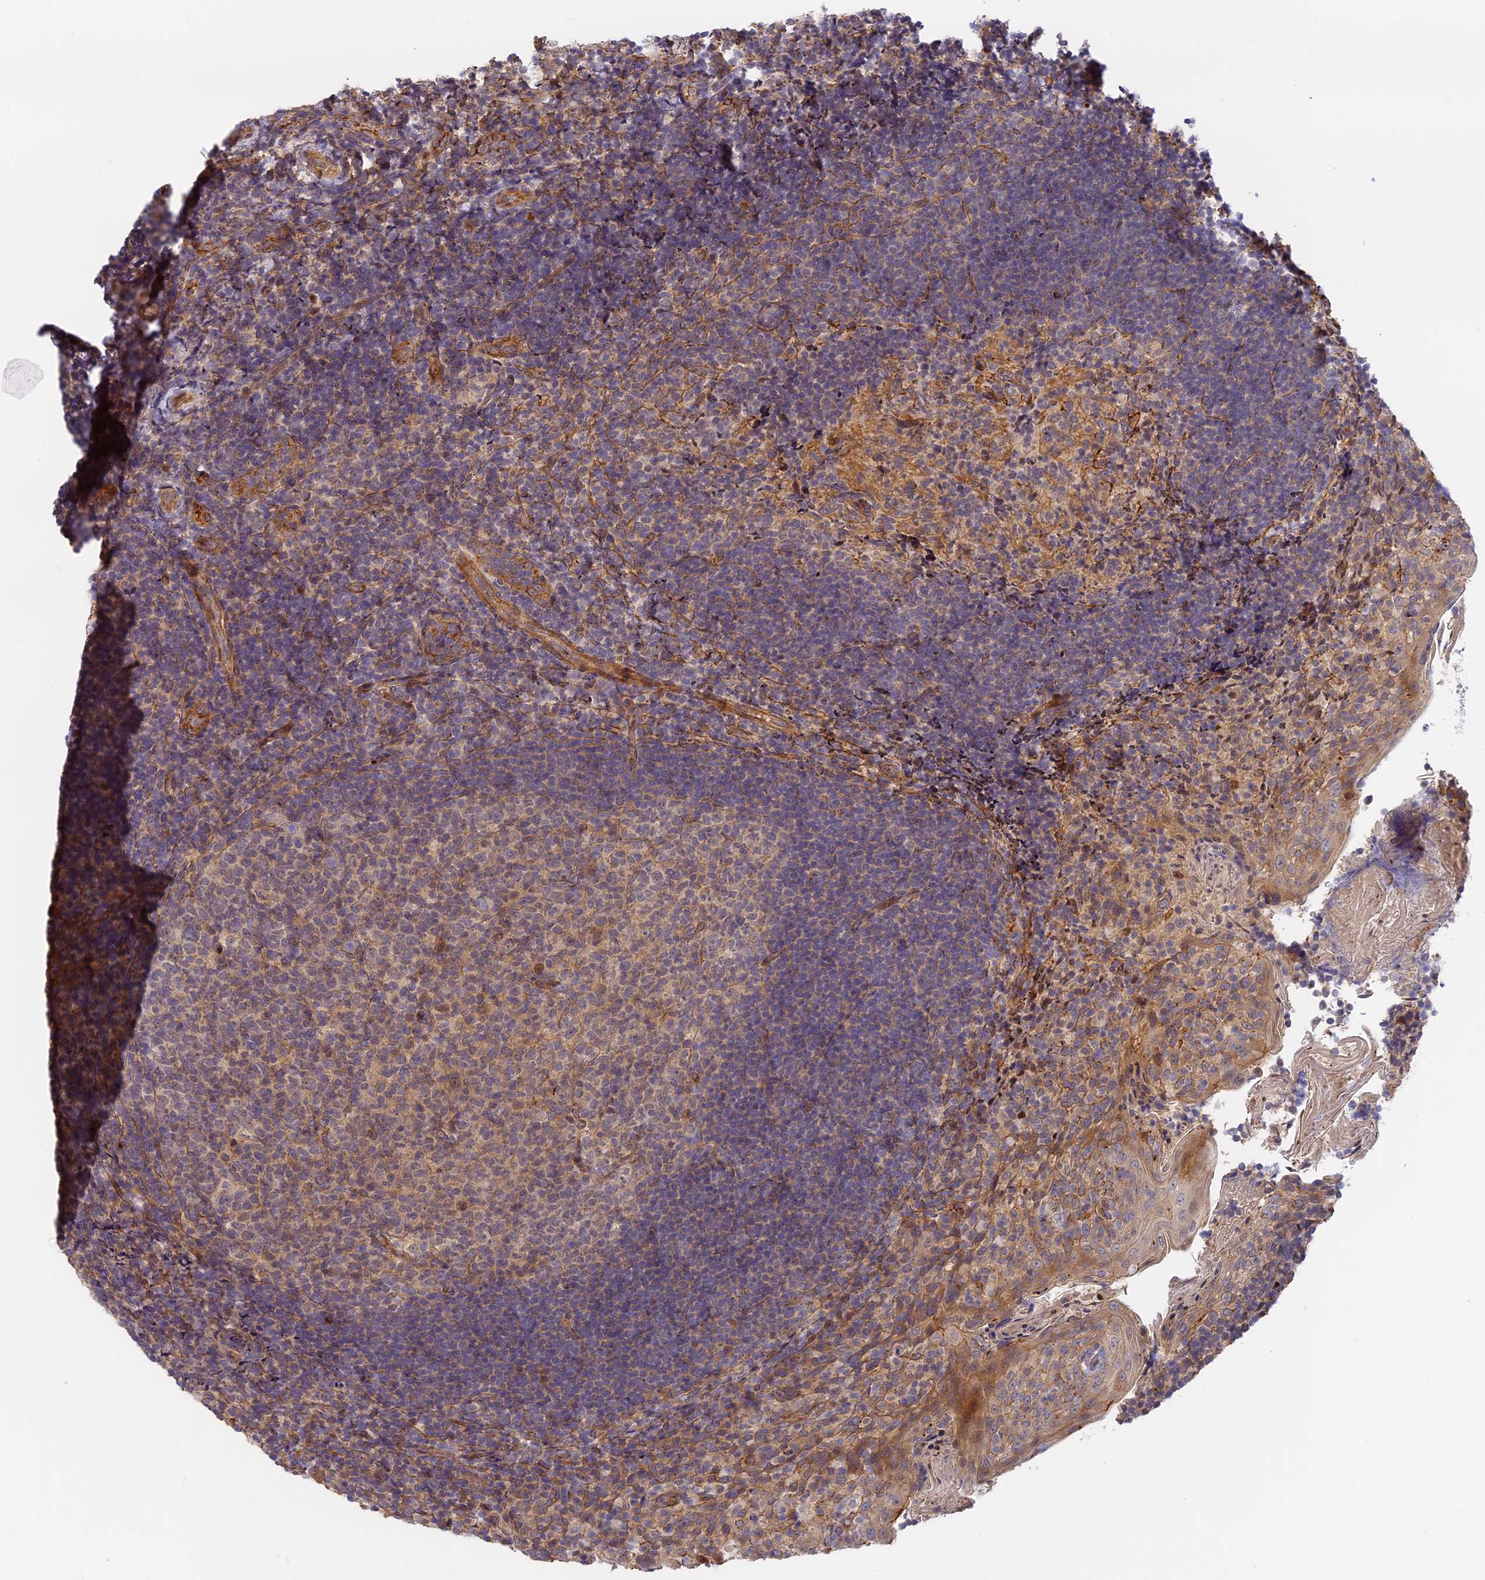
{"staining": {"intensity": "weak", "quantity": "<25%", "location": "cytoplasmic/membranous,nuclear"}, "tissue": "tonsil", "cell_type": "Germinal center cells", "image_type": "normal", "snomed": [{"axis": "morphology", "description": "Normal tissue, NOS"}, {"axis": "topography", "description": "Tonsil"}], "caption": "A high-resolution image shows immunohistochemistry staining of unremarkable tonsil, which displays no significant positivity in germinal center cells. Nuclei are stained in blue.", "gene": "MISP3", "patient": {"sex": "female", "age": 10}}